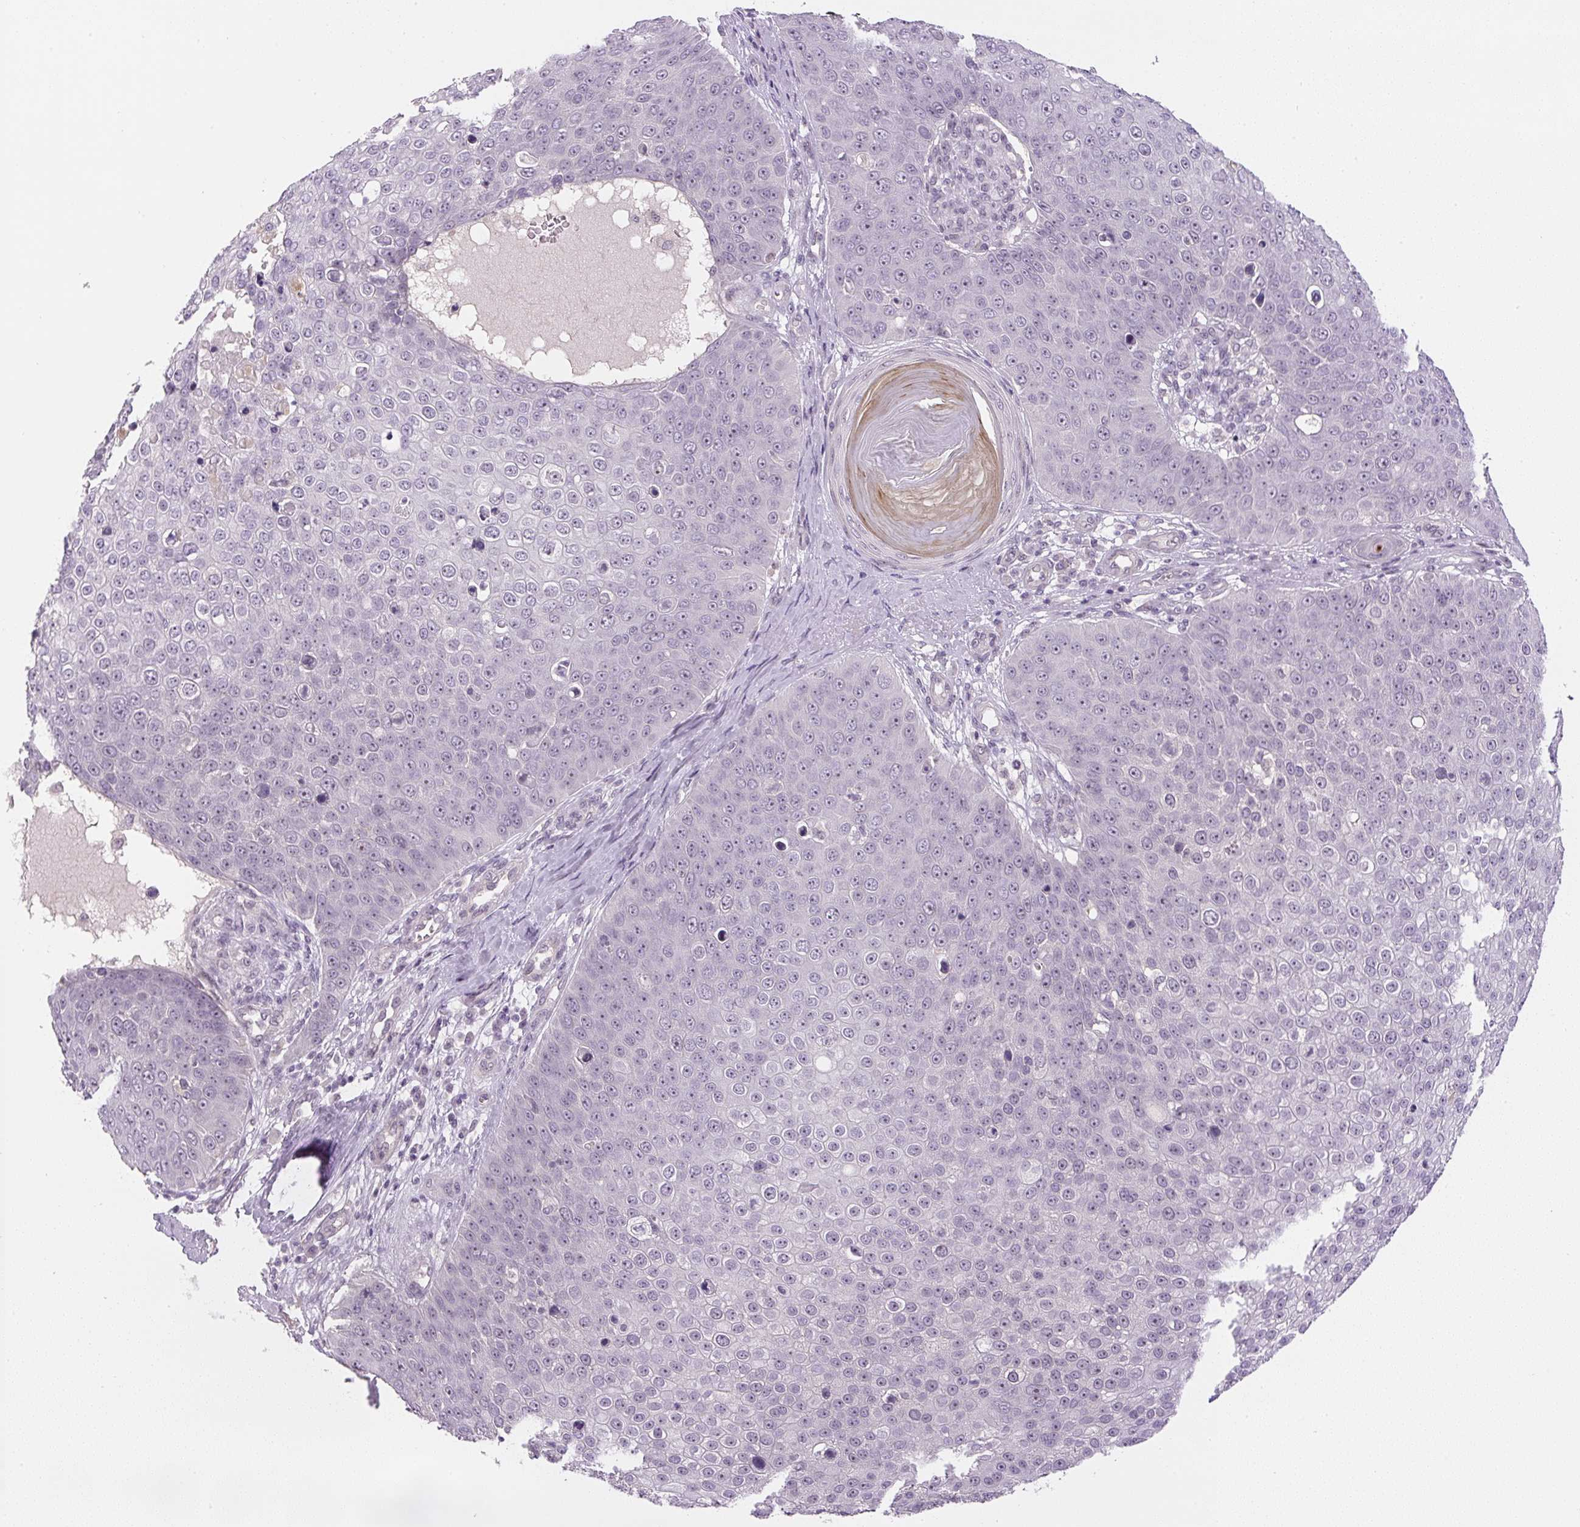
{"staining": {"intensity": "negative", "quantity": "none", "location": "none"}, "tissue": "skin cancer", "cell_type": "Tumor cells", "image_type": "cancer", "snomed": [{"axis": "morphology", "description": "Squamous cell carcinoma, NOS"}, {"axis": "topography", "description": "Skin"}], "caption": "This is an immunohistochemistry (IHC) micrograph of squamous cell carcinoma (skin). There is no positivity in tumor cells.", "gene": "SGF29", "patient": {"sex": "male", "age": 71}}